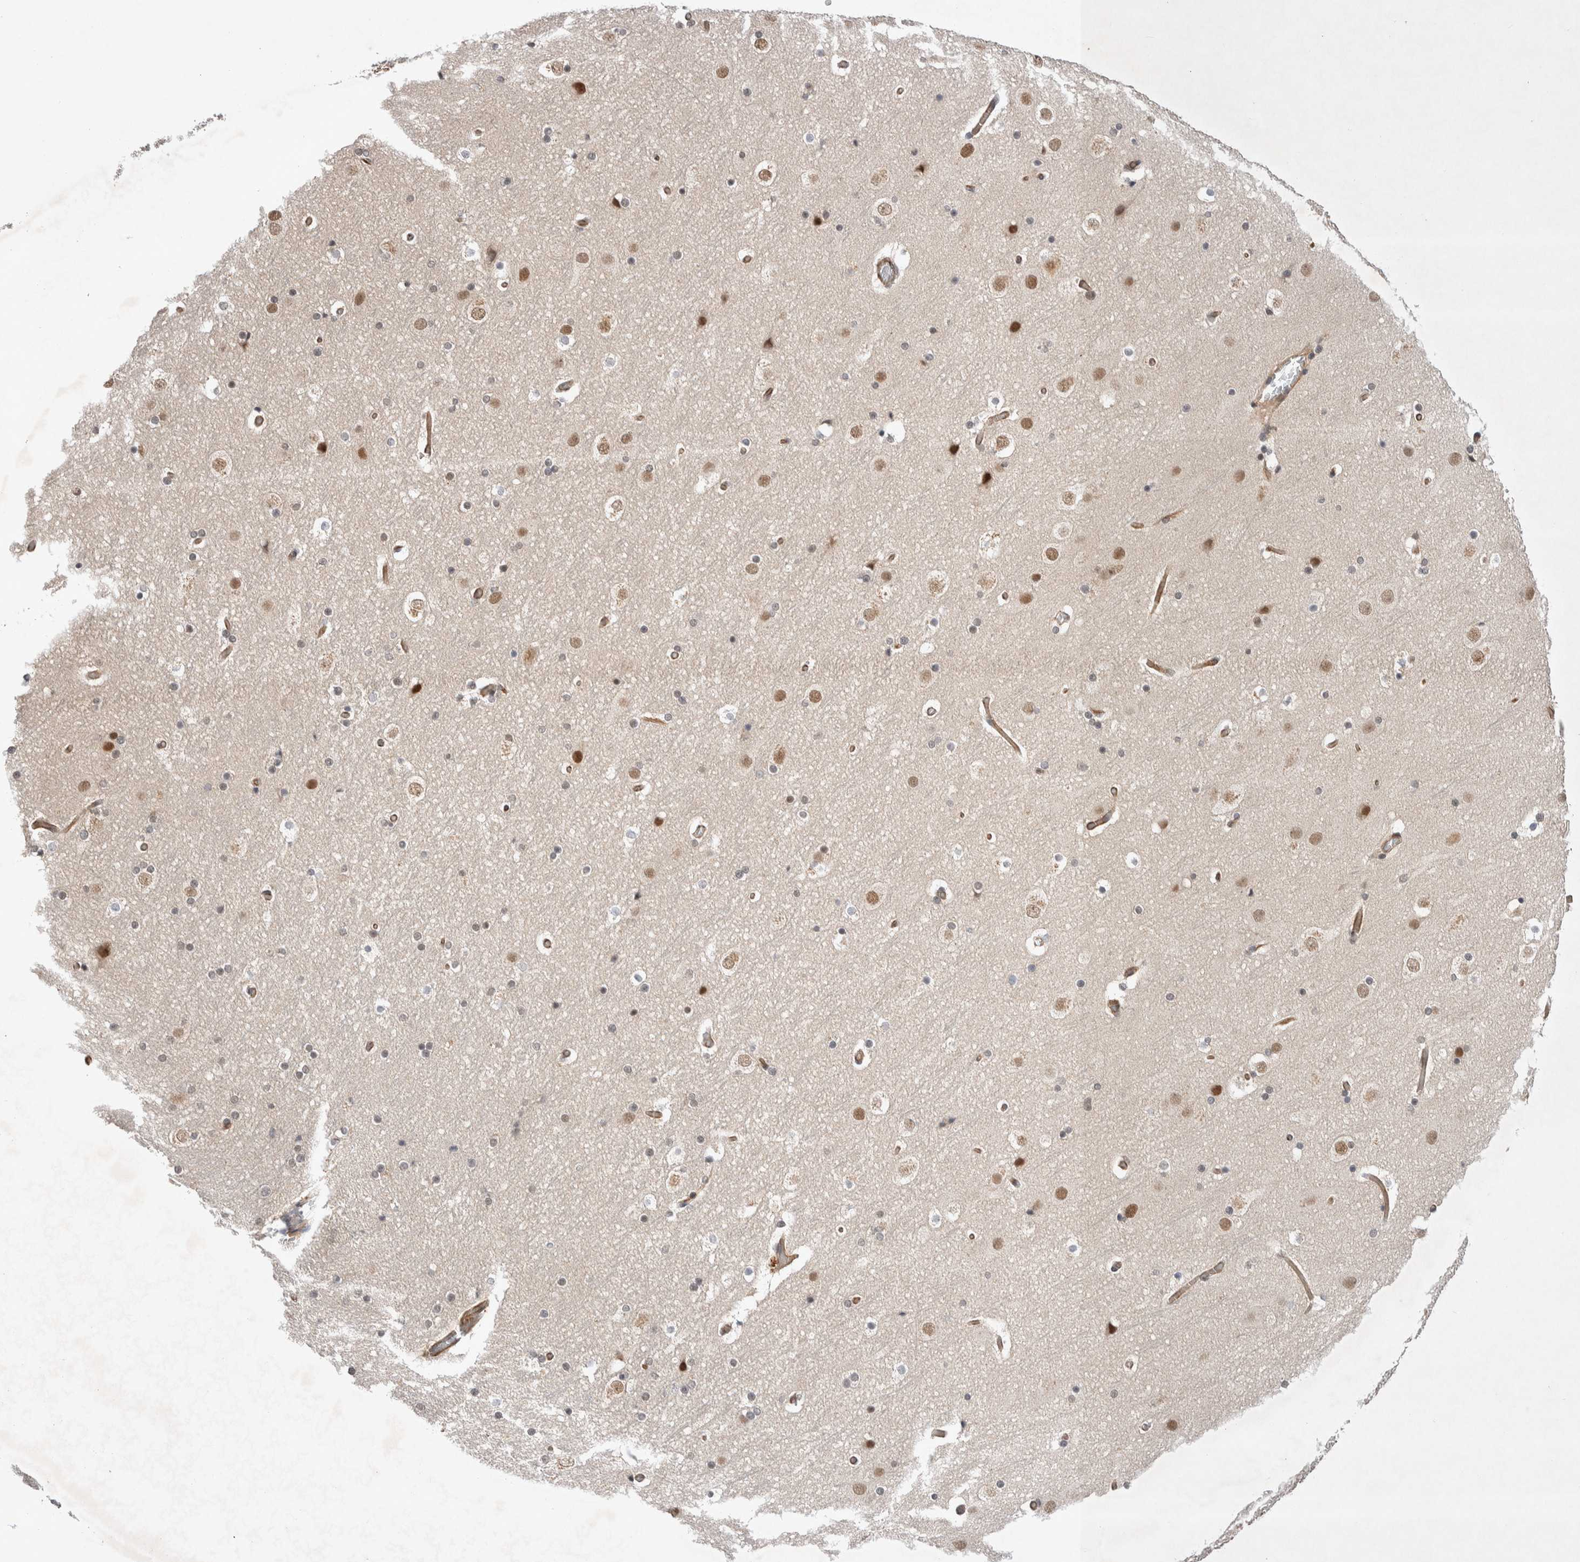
{"staining": {"intensity": "moderate", "quantity": ">75%", "location": "cytoplasmic/membranous"}, "tissue": "cerebral cortex", "cell_type": "Endothelial cells", "image_type": "normal", "snomed": [{"axis": "morphology", "description": "Normal tissue, NOS"}, {"axis": "topography", "description": "Cerebral cortex"}], "caption": "Unremarkable cerebral cortex reveals moderate cytoplasmic/membranous staining in approximately >75% of endothelial cells, visualized by immunohistochemistry. Immunohistochemistry (ihc) stains the protein of interest in brown and the nuclei are stained blue.", "gene": "ZNF704", "patient": {"sex": "male", "age": 57}}